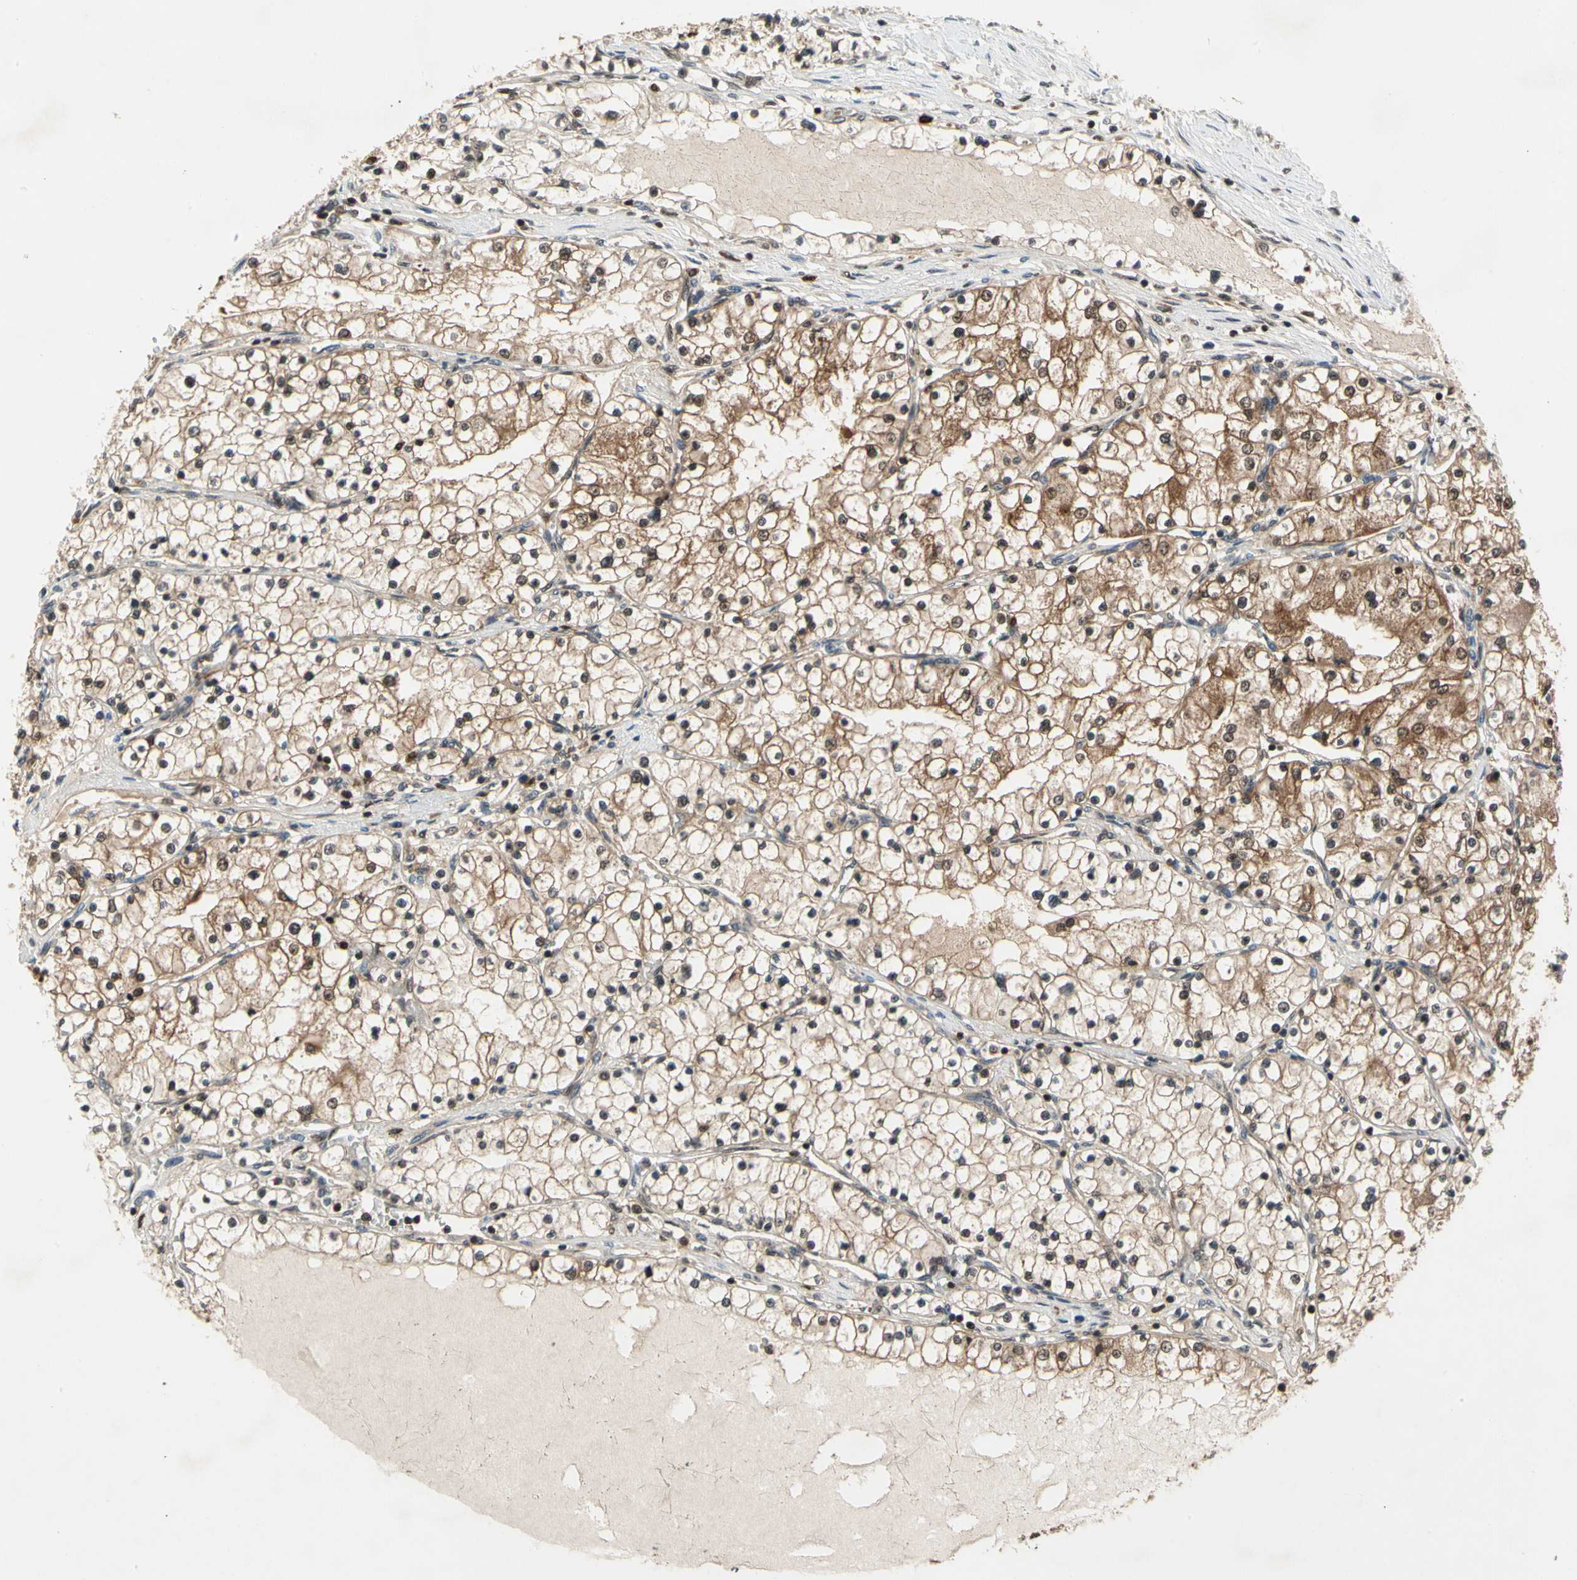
{"staining": {"intensity": "moderate", "quantity": ">75%", "location": "cytoplasmic/membranous"}, "tissue": "renal cancer", "cell_type": "Tumor cells", "image_type": "cancer", "snomed": [{"axis": "morphology", "description": "Adenocarcinoma, NOS"}, {"axis": "topography", "description": "Kidney"}], "caption": "An image of renal cancer stained for a protein reveals moderate cytoplasmic/membranous brown staining in tumor cells. The staining was performed using DAB, with brown indicating positive protein expression. Nuclei are stained blue with hematoxylin.", "gene": "GSR", "patient": {"sex": "male", "age": 68}}